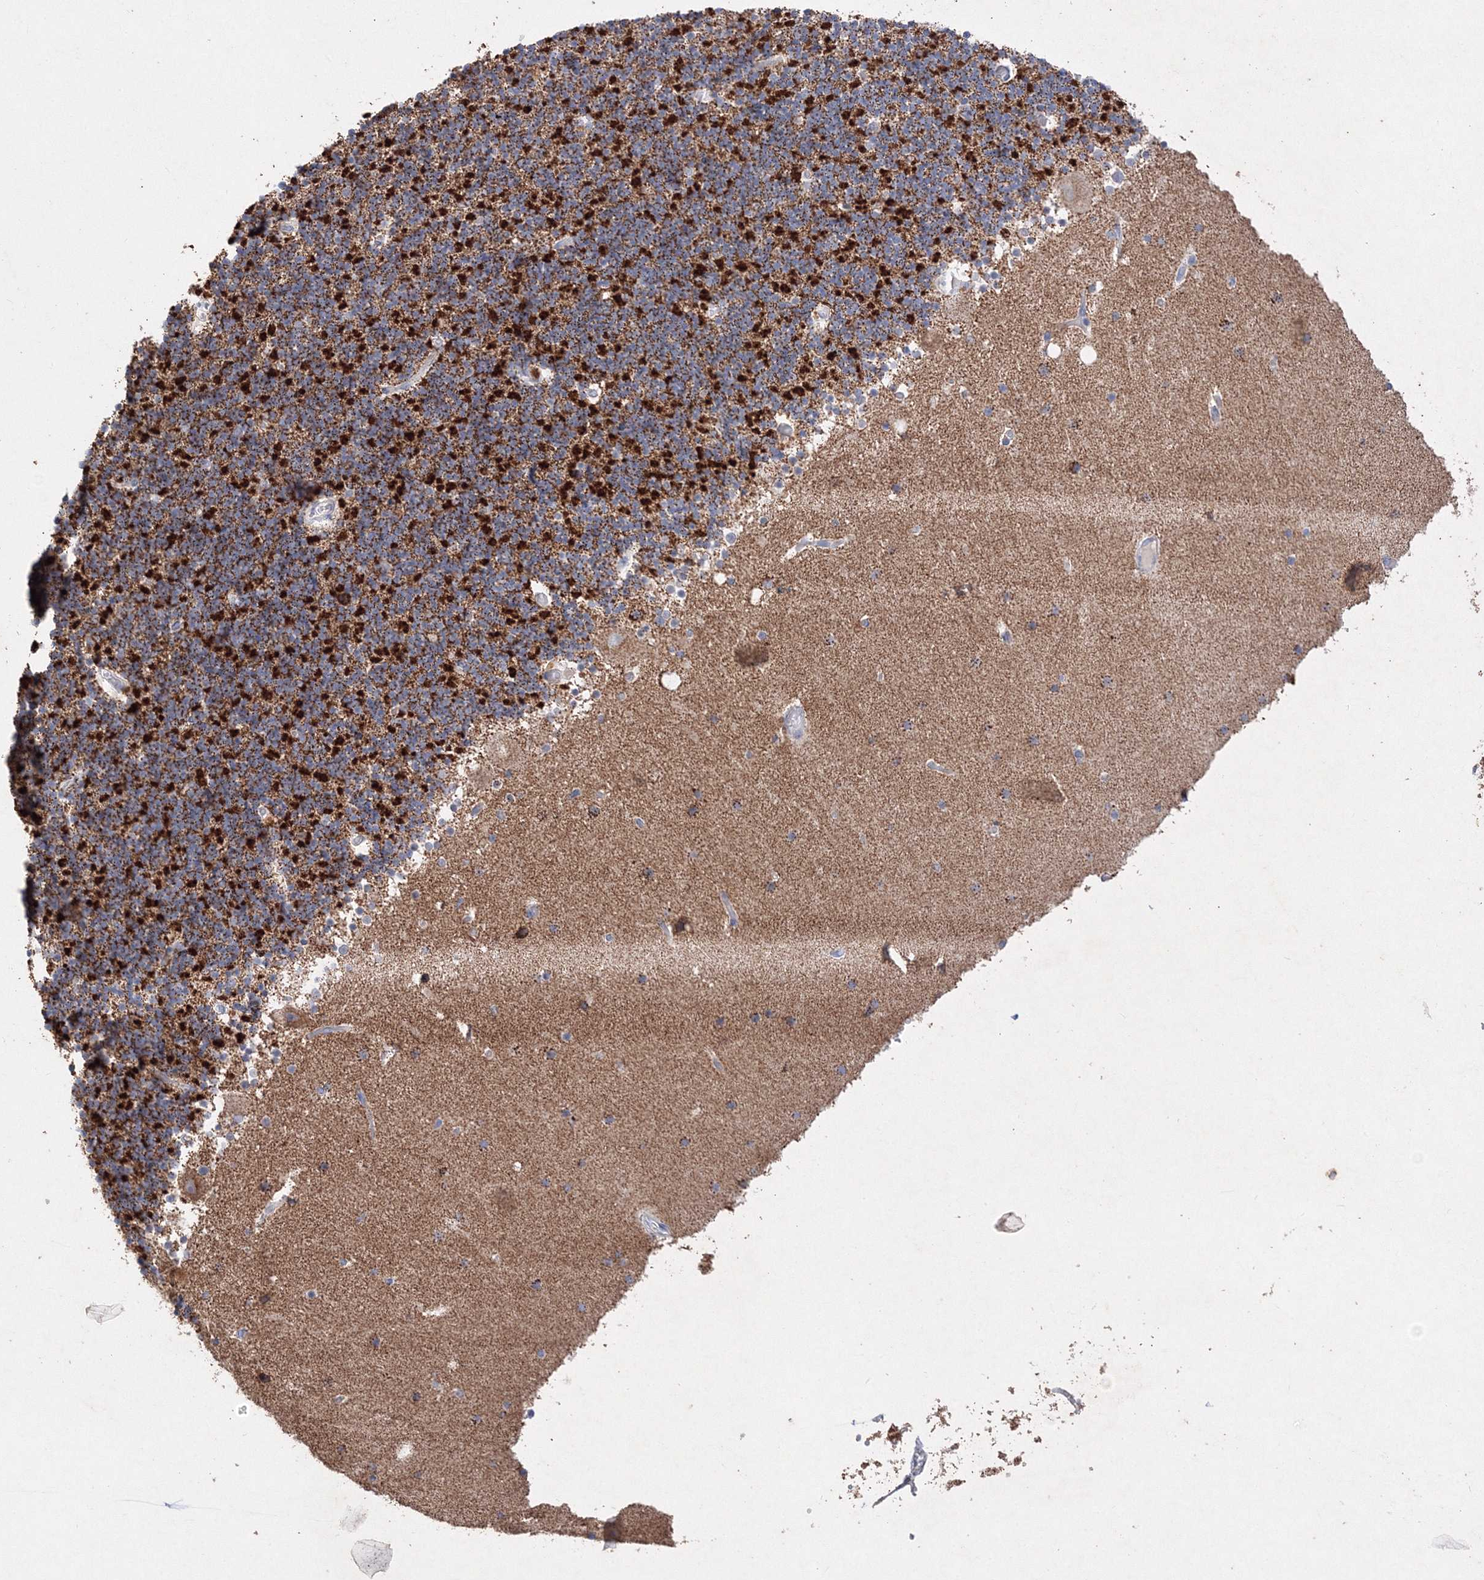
{"staining": {"intensity": "strong", "quantity": "25%-75%", "location": "cytoplasmic/membranous"}, "tissue": "cerebellum", "cell_type": "Cells in granular layer", "image_type": "normal", "snomed": [{"axis": "morphology", "description": "Normal tissue, NOS"}, {"axis": "topography", "description": "Cerebellum"}], "caption": "Immunohistochemical staining of benign human cerebellum exhibits strong cytoplasmic/membranous protein expression in approximately 25%-75% of cells in granular layer.", "gene": "GLS", "patient": {"sex": "male", "age": 57}}